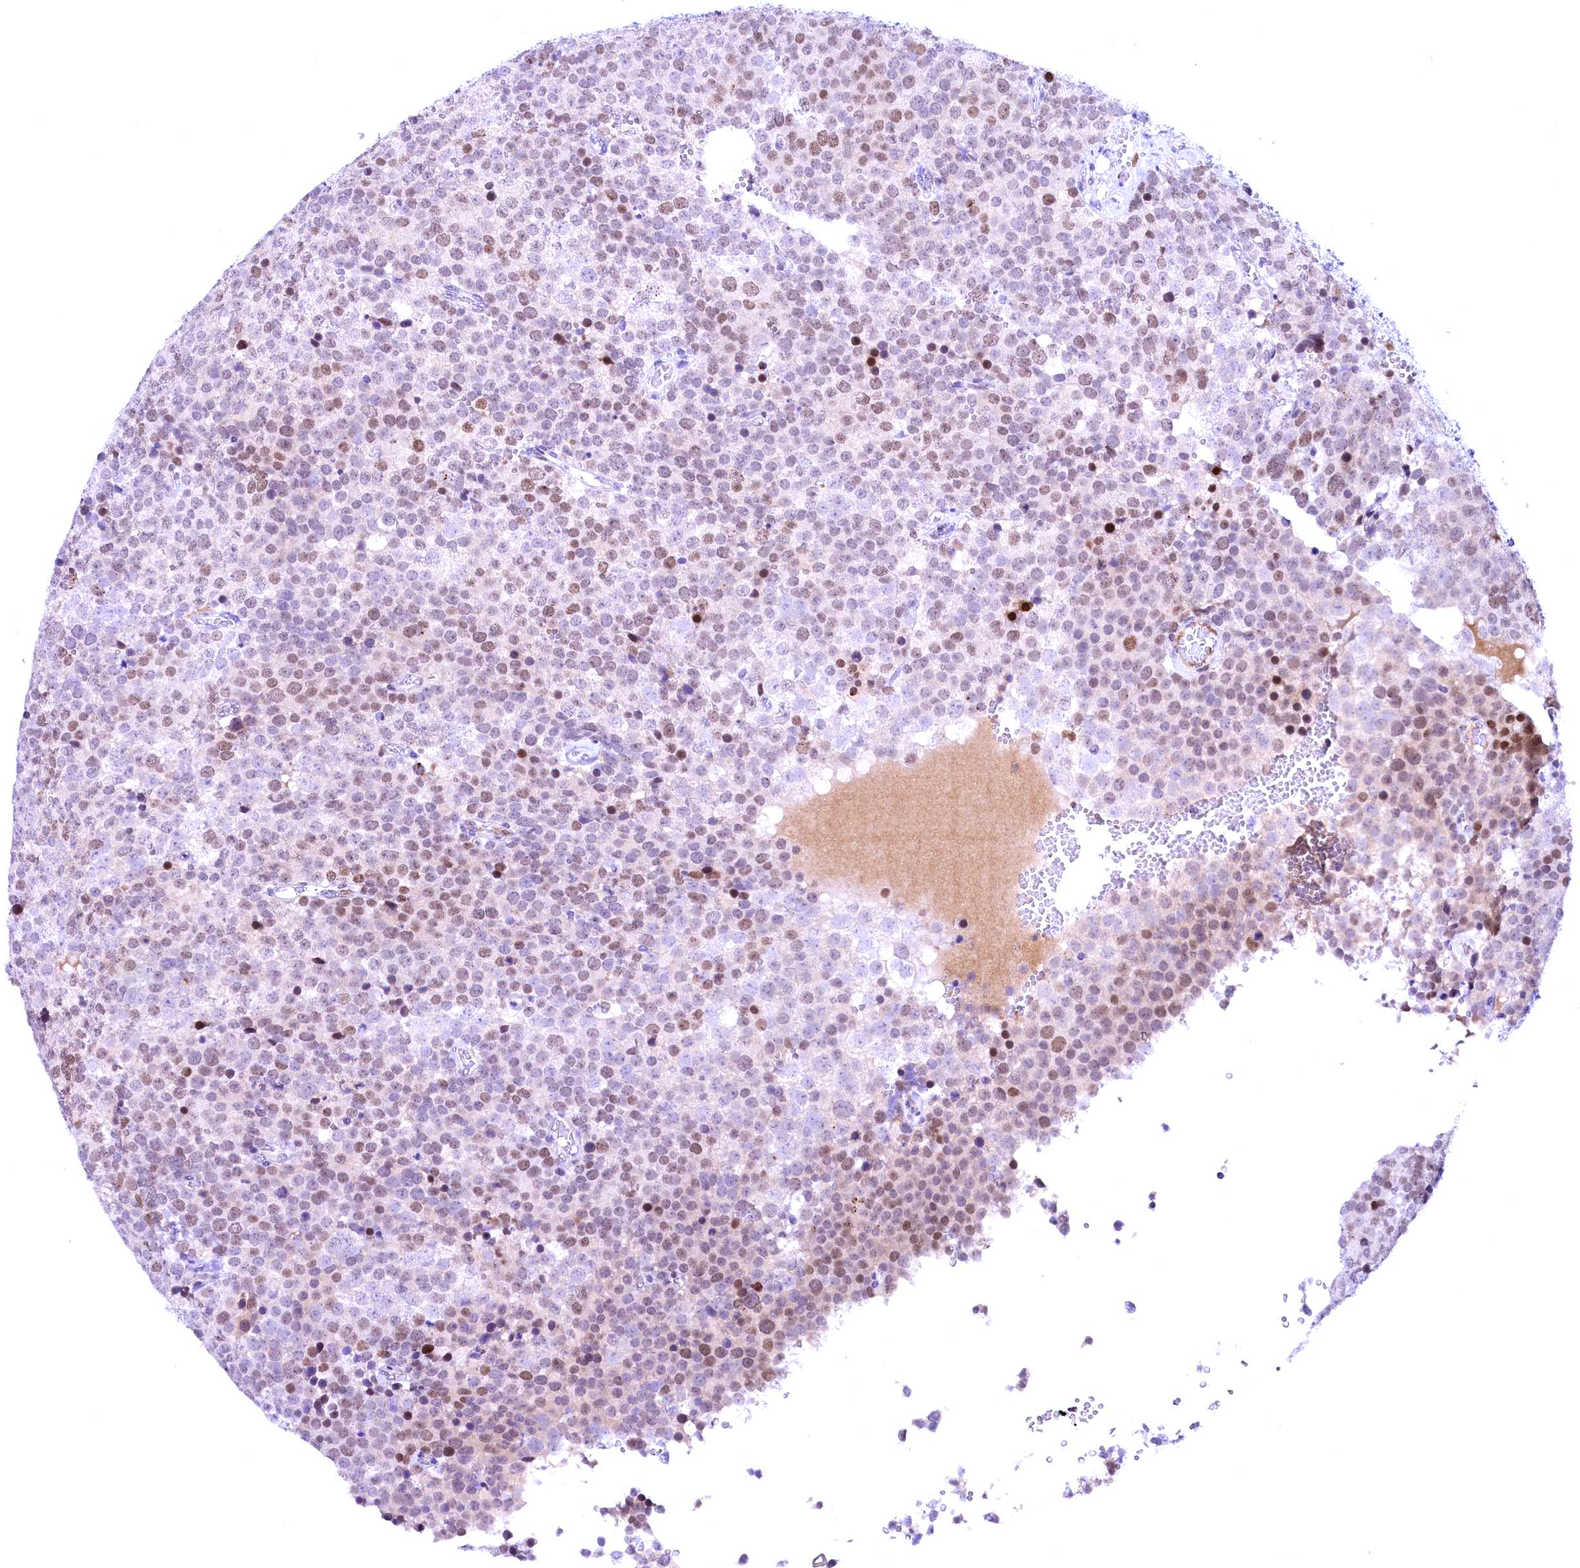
{"staining": {"intensity": "weak", "quantity": "<25%", "location": "nuclear"}, "tissue": "testis cancer", "cell_type": "Tumor cells", "image_type": "cancer", "snomed": [{"axis": "morphology", "description": "Seminoma, NOS"}, {"axis": "topography", "description": "Testis"}], "caption": "The histopathology image exhibits no significant expression in tumor cells of testis cancer (seminoma).", "gene": "CCDC106", "patient": {"sex": "male", "age": 71}}